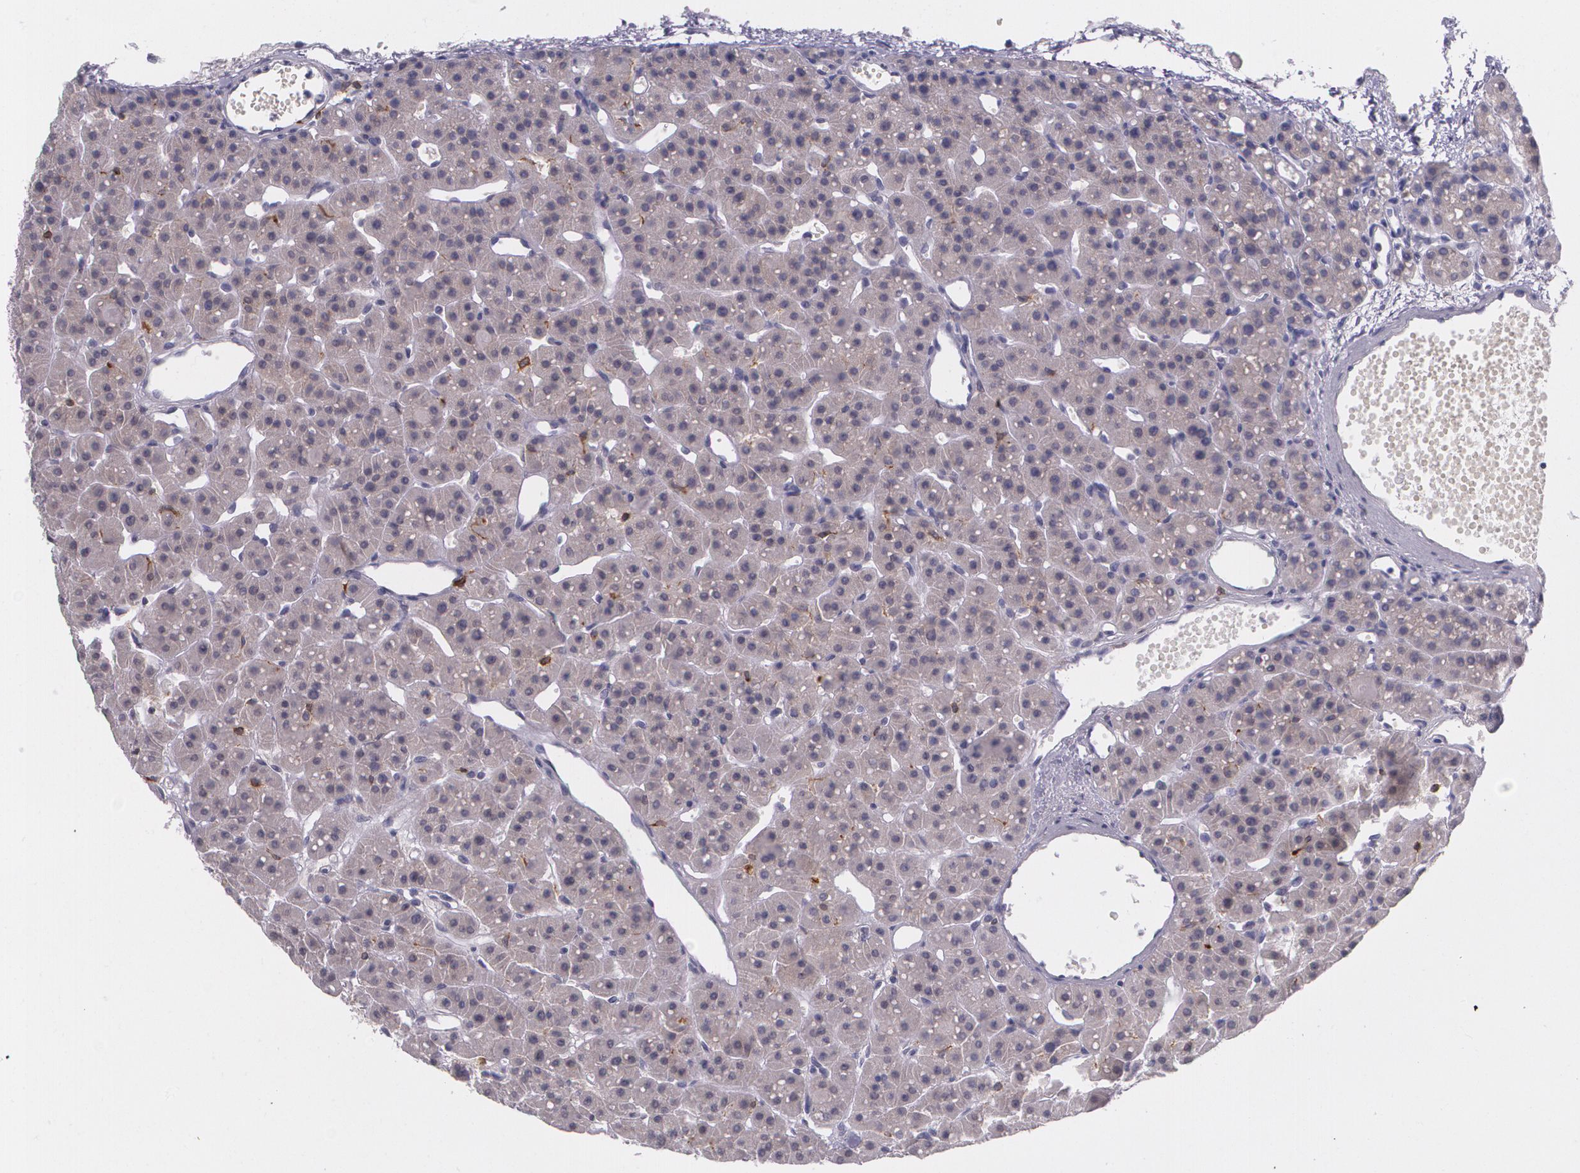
{"staining": {"intensity": "weak", "quantity": ">75%", "location": "cytoplasmic/membranous"}, "tissue": "parathyroid gland", "cell_type": "Glandular cells", "image_type": "normal", "snomed": [{"axis": "morphology", "description": "Normal tissue, NOS"}, {"axis": "topography", "description": "Parathyroid gland"}], "caption": "High-magnification brightfield microscopy of unremarkable parathyroid gland stained with DAB (3,3'-diaminobenzidine) (brown) and counterstained with hematoxylin (blue). glandular cells exhibit weak cytoplasmic/membranous positivity is appreciated in approximately>75% of cells. The protein of interest is shown in brown color, while the nuclei are stained blue.", "gene": "RTN1", "patient": {"sex": "female", "age": 76}}